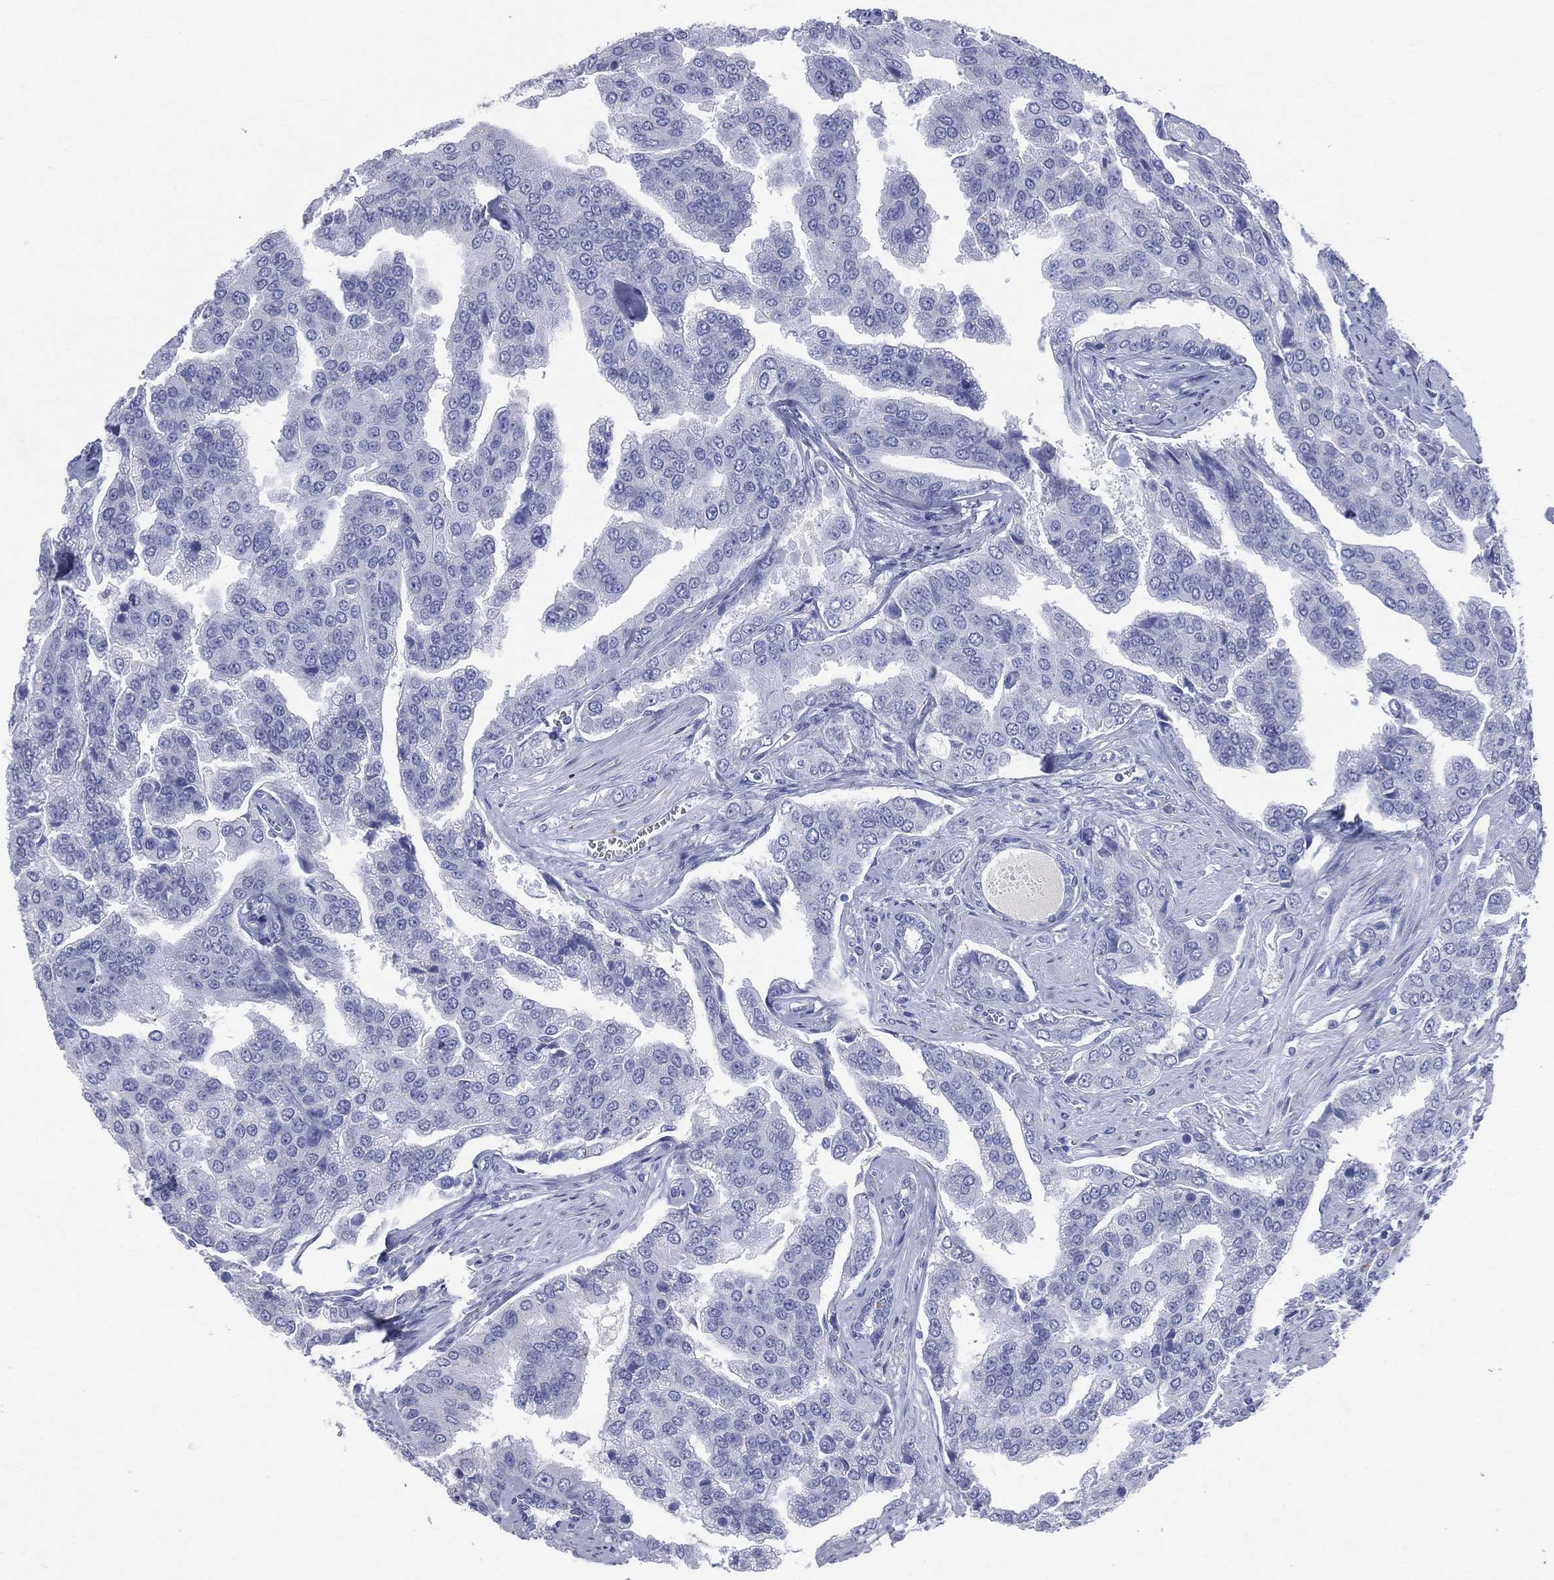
{"staining": {"intensity": "negative", "quantity": "none", "location": "none"}, "tissue": "prostate cancer", "cell_type": "Tumor cells", "image_type": "cancer", "snomed": [{"axis": "morphology", "description": "Adenocarcinoma, NOS"}, {"axis": "topography", "description": "Prostate and seminal vesicle, NOS"}, {"axis": "topography", "description": "Prostate"}], "caption": "This is a photomicrograph of IHC staining of adenocarcinoma (prostate), which shows no expression in tumor cells. The staining is performed using DAB (3,3'-diaminobenzidine) brown chromogen with nuclei counter-stained in using hematoxylin.", "gene": "SYP", "patient": {"sex": "male", "age": 69}}